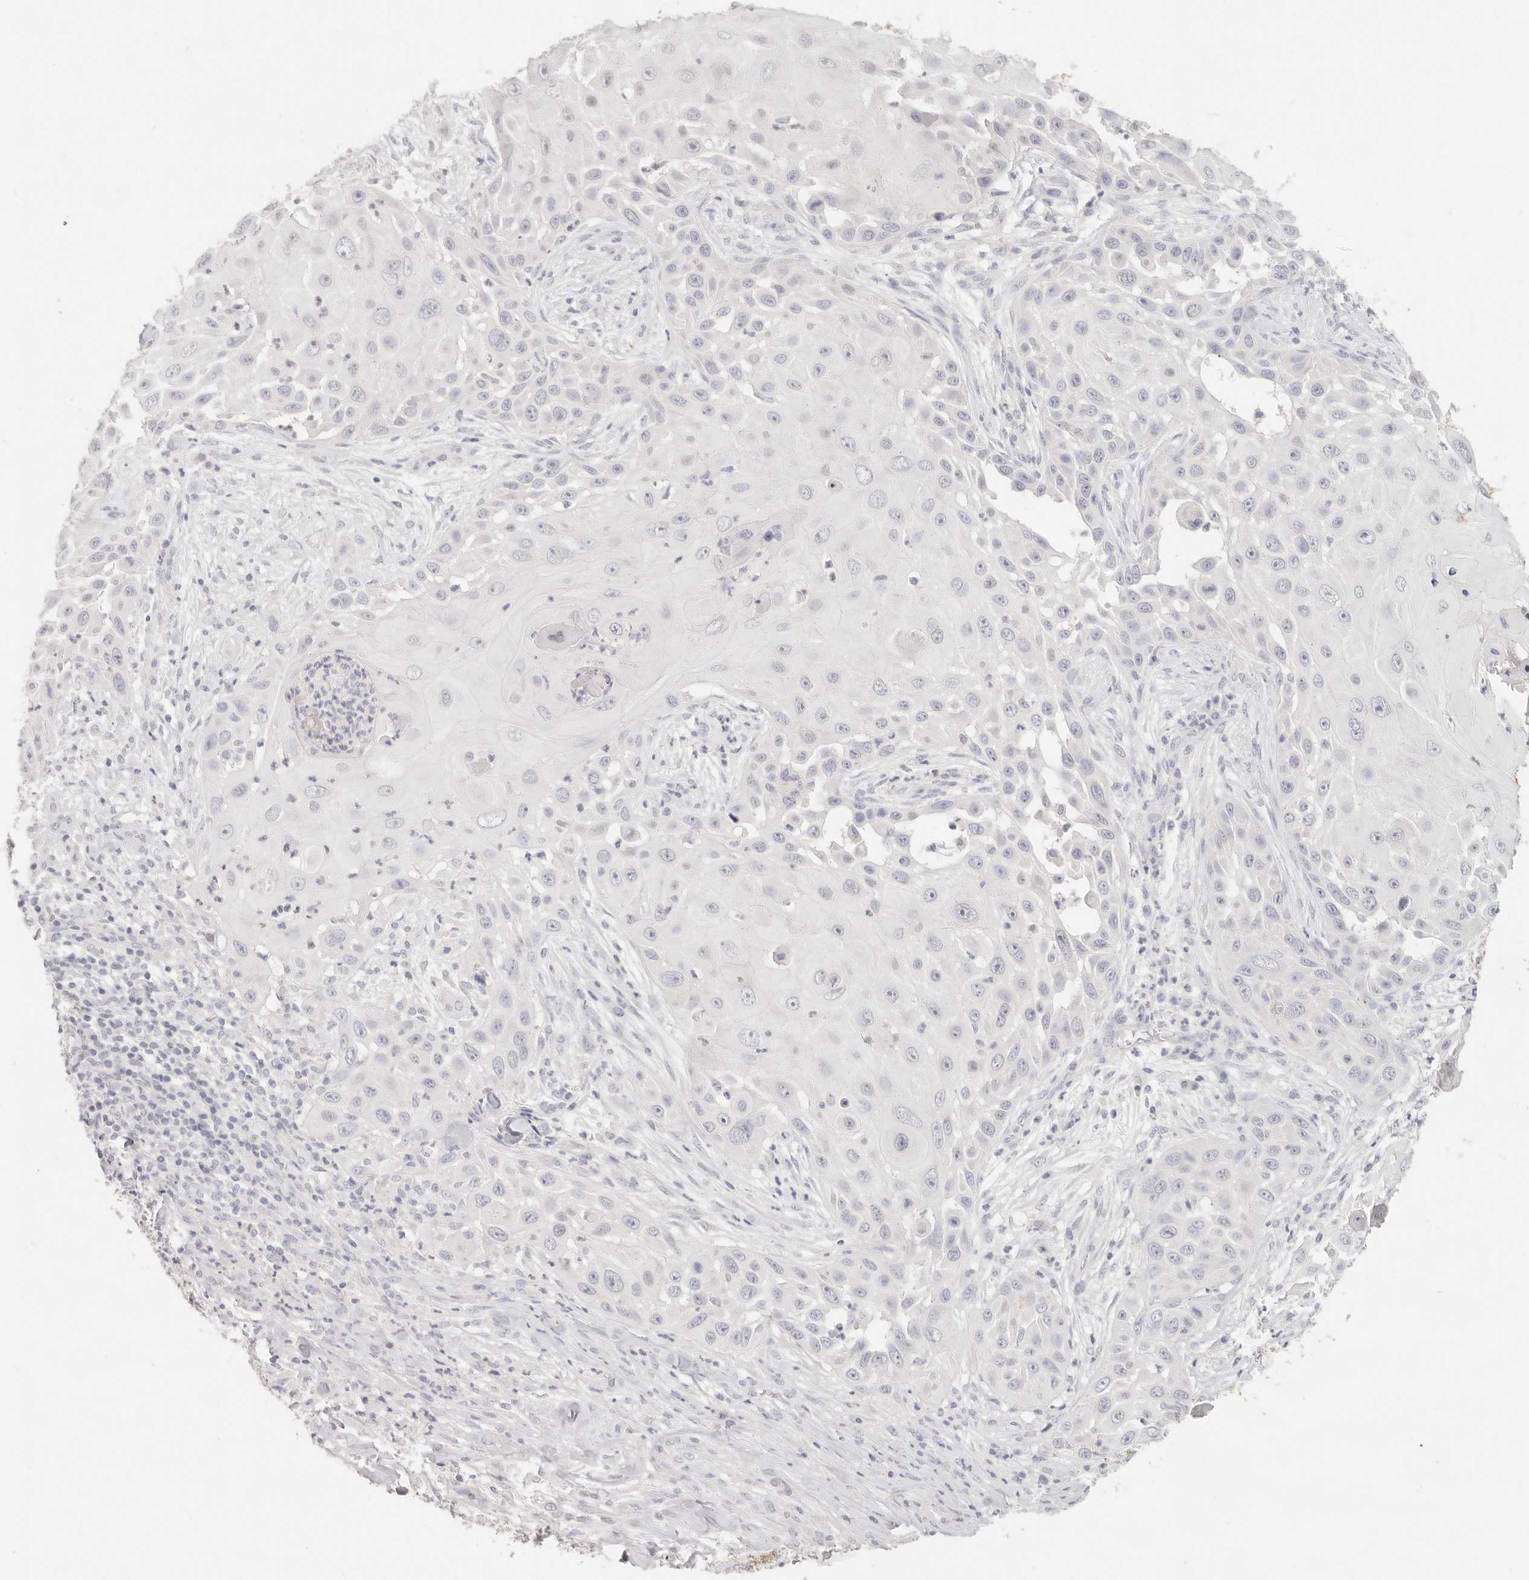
{"staining": {"intensity": "negative", "quantity": "none", "location": "none"}, "tissue": "skin cancer", "cell_type": "Tumor cells", "image_type": "cancer", "snomed": [{"axis": "morphology", "description": "Squamous cell carcinoma, NOS"}, {"axis": "topography", "description": "Skin"}], "caption": "Immunohistochemistry (IHC) histopathology image of human skin squamous cell carcinoma stained for a protein (brown), which reveals no positivity in tumor cells. The staining was performed using DAB (3,3'-diaminobenzidine) to visualize the protein expression in brown, while the nuclei were stained in blue with hematoxylin (Magnification: 20x).", "gene": "EPCAM", "patient": {"sex": "female", "age": 44}}